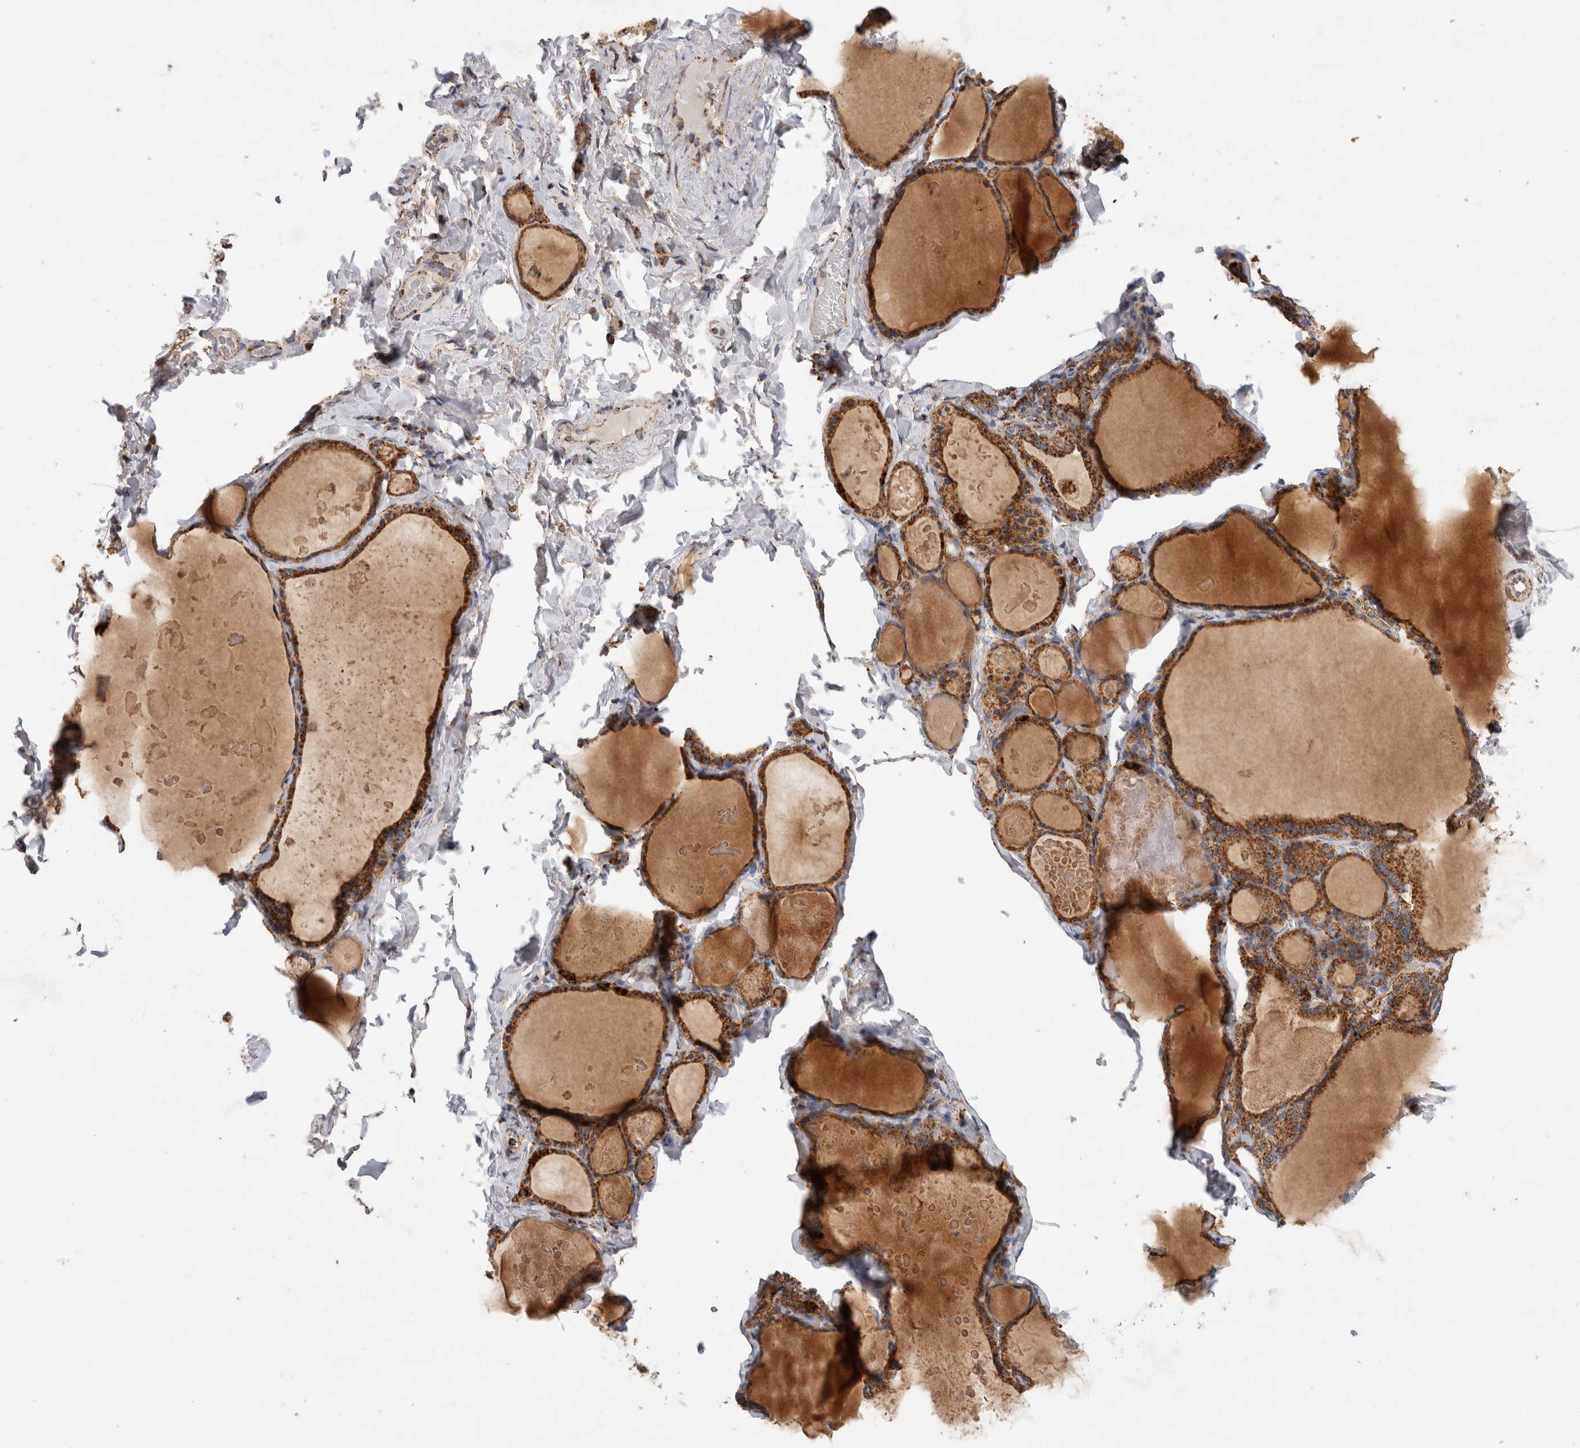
{"staining": {"intensity": "strong", "quantity": ">75%", "location": "cytoplasmic/membranous"}, "tissue": "thyroid gland", "cell_type": "Glandular cells", "image_type": "normal", "snomed": [{"axis": "morphology", "description": "Normal tissue, NOS"}, {"axis": "topography", "description": "Thyroid gland"}], "caption": "High-power microscopy captured an immunohistochemistry (IHC) micrograph of normal thyroid gland, revealing strong cytoplasmic/membranous staining in about >75% of glandular cells.", "gene": "IARS2", "patient": {"sex": "male", "age": 56}}